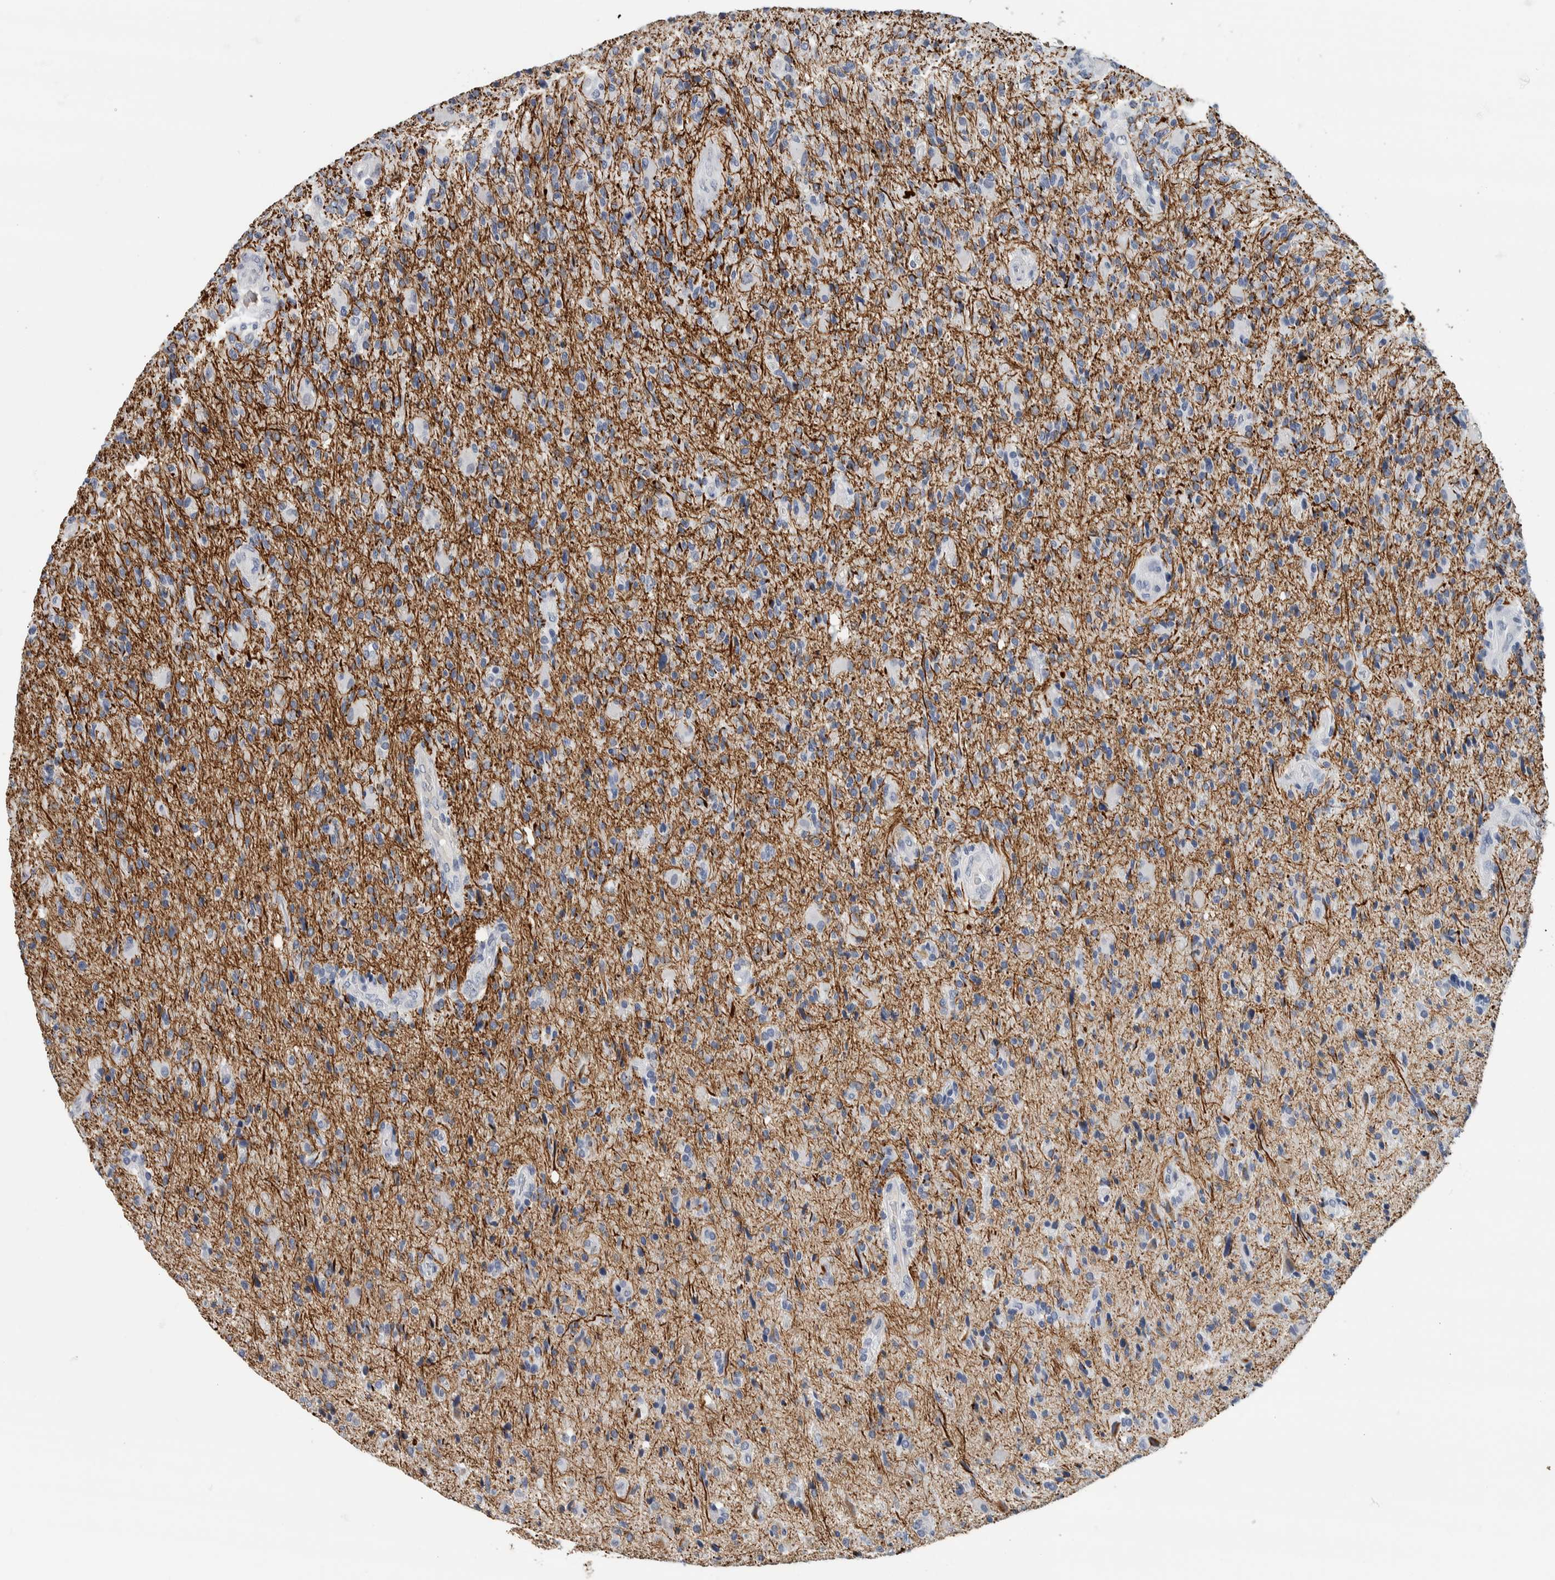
{"staining": {"intensity": "negative", "quantity": "none", "location": "none"}, "tissue": "glioma", "cell_type": "Tumor cells", "image_type": "cancer", "snomed": [{"axis": "morphology", "description": "Glioma, malignant, High grade"}, {"axis": "topography", "description": "Brain"}], "caption": "High magnification brightfield microscopy of malignant glioma (high-grade) stained with DAB (3,3'-diaminobenzidine) (brown) and counterstained with hematoxylin (blue): tumor cells show no significant positivity.", "gene": "NEFM", "patient": {"sex": "male", "age": 72}}